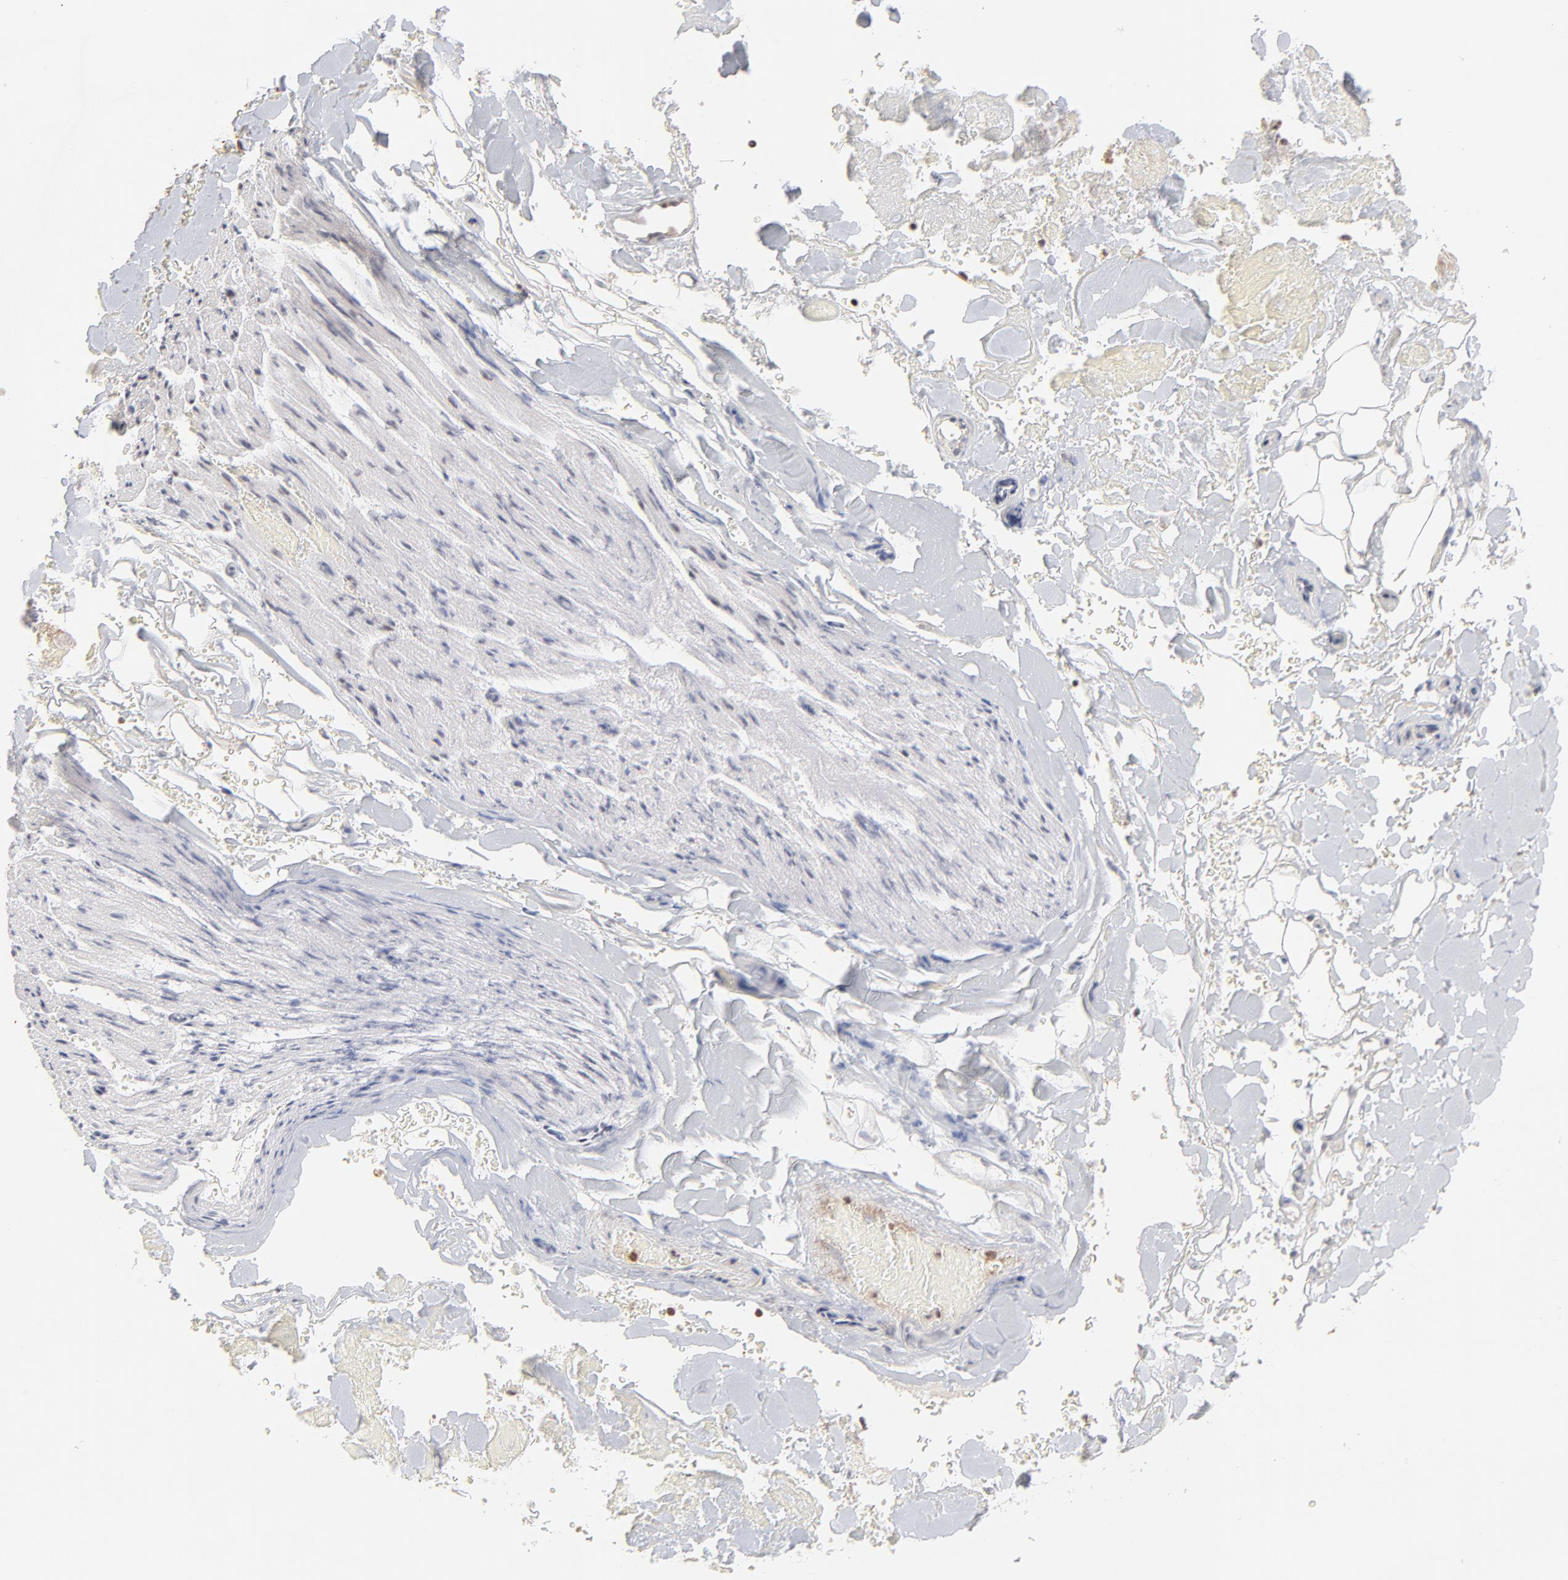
{"staining": {"intensity": "weak", "quantity": ">75%", "location": "nuclear"}, "tissue": "adipose tissue", "cell_type": "Adipocytes", "image_type": "normal", "snomed": [{"axis": "morphology", "description": "Normal tissue, NOS"}, {"axis": "morphology", "description": "Cholangiocarcinoma"}, {"axis": "topography", "description": "Liver"}, {"axis": "topography", "description": "Peripheral nerve tissue"}], "caption": "Brown immunohistochemical staining in benign adipose tissue reveals weak nuclear positivity in about >75% of adipocytes. The staining is performed using DAB brown chromogen to label protein expression. The nuclei are counter-stained blue using hematoxylin.", "gene": "ARIH1", "patient": {"sex": "male", "age": 50}}